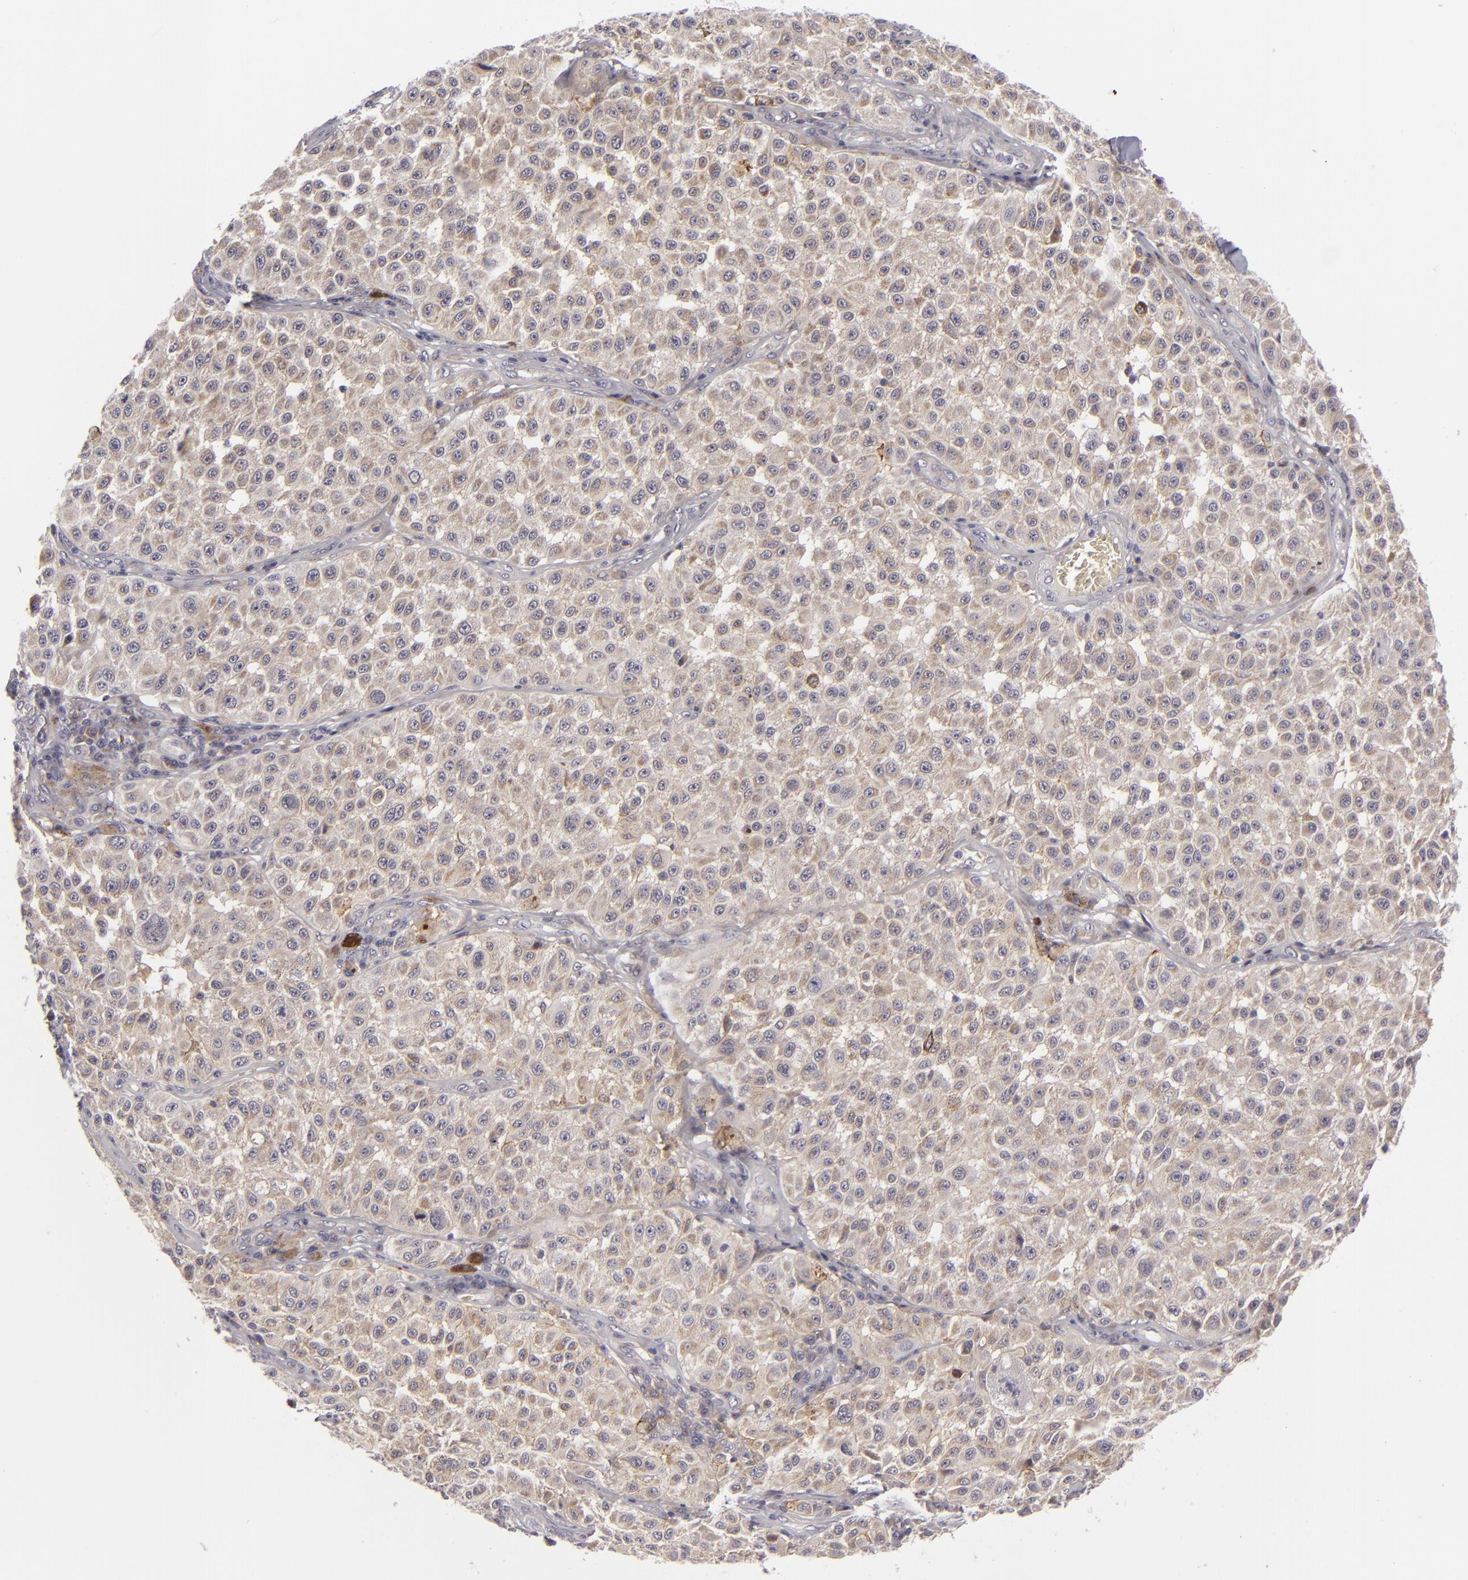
{"staining": {"intensity": "weak", "quantity": "25%-75%", "location": "cytoplasmic/membranous"}, "tissue": "melanoma", "cell_type": "Tumor cells", "image_type": "cancer", "snomed": [{"axis": "morphology", "description": "Malignant melanoma, NOS"}, {"axis": "topography", "description": "Skin"}], "caption": "Malignant melanoma stained with immunohistochemistry (IHC) reveals weak cytoplasmic/membranous staining in about 25%-75% of tumor cells.", "gene": "ALCAM", "patient": {"sex": "female", "age": 64}}